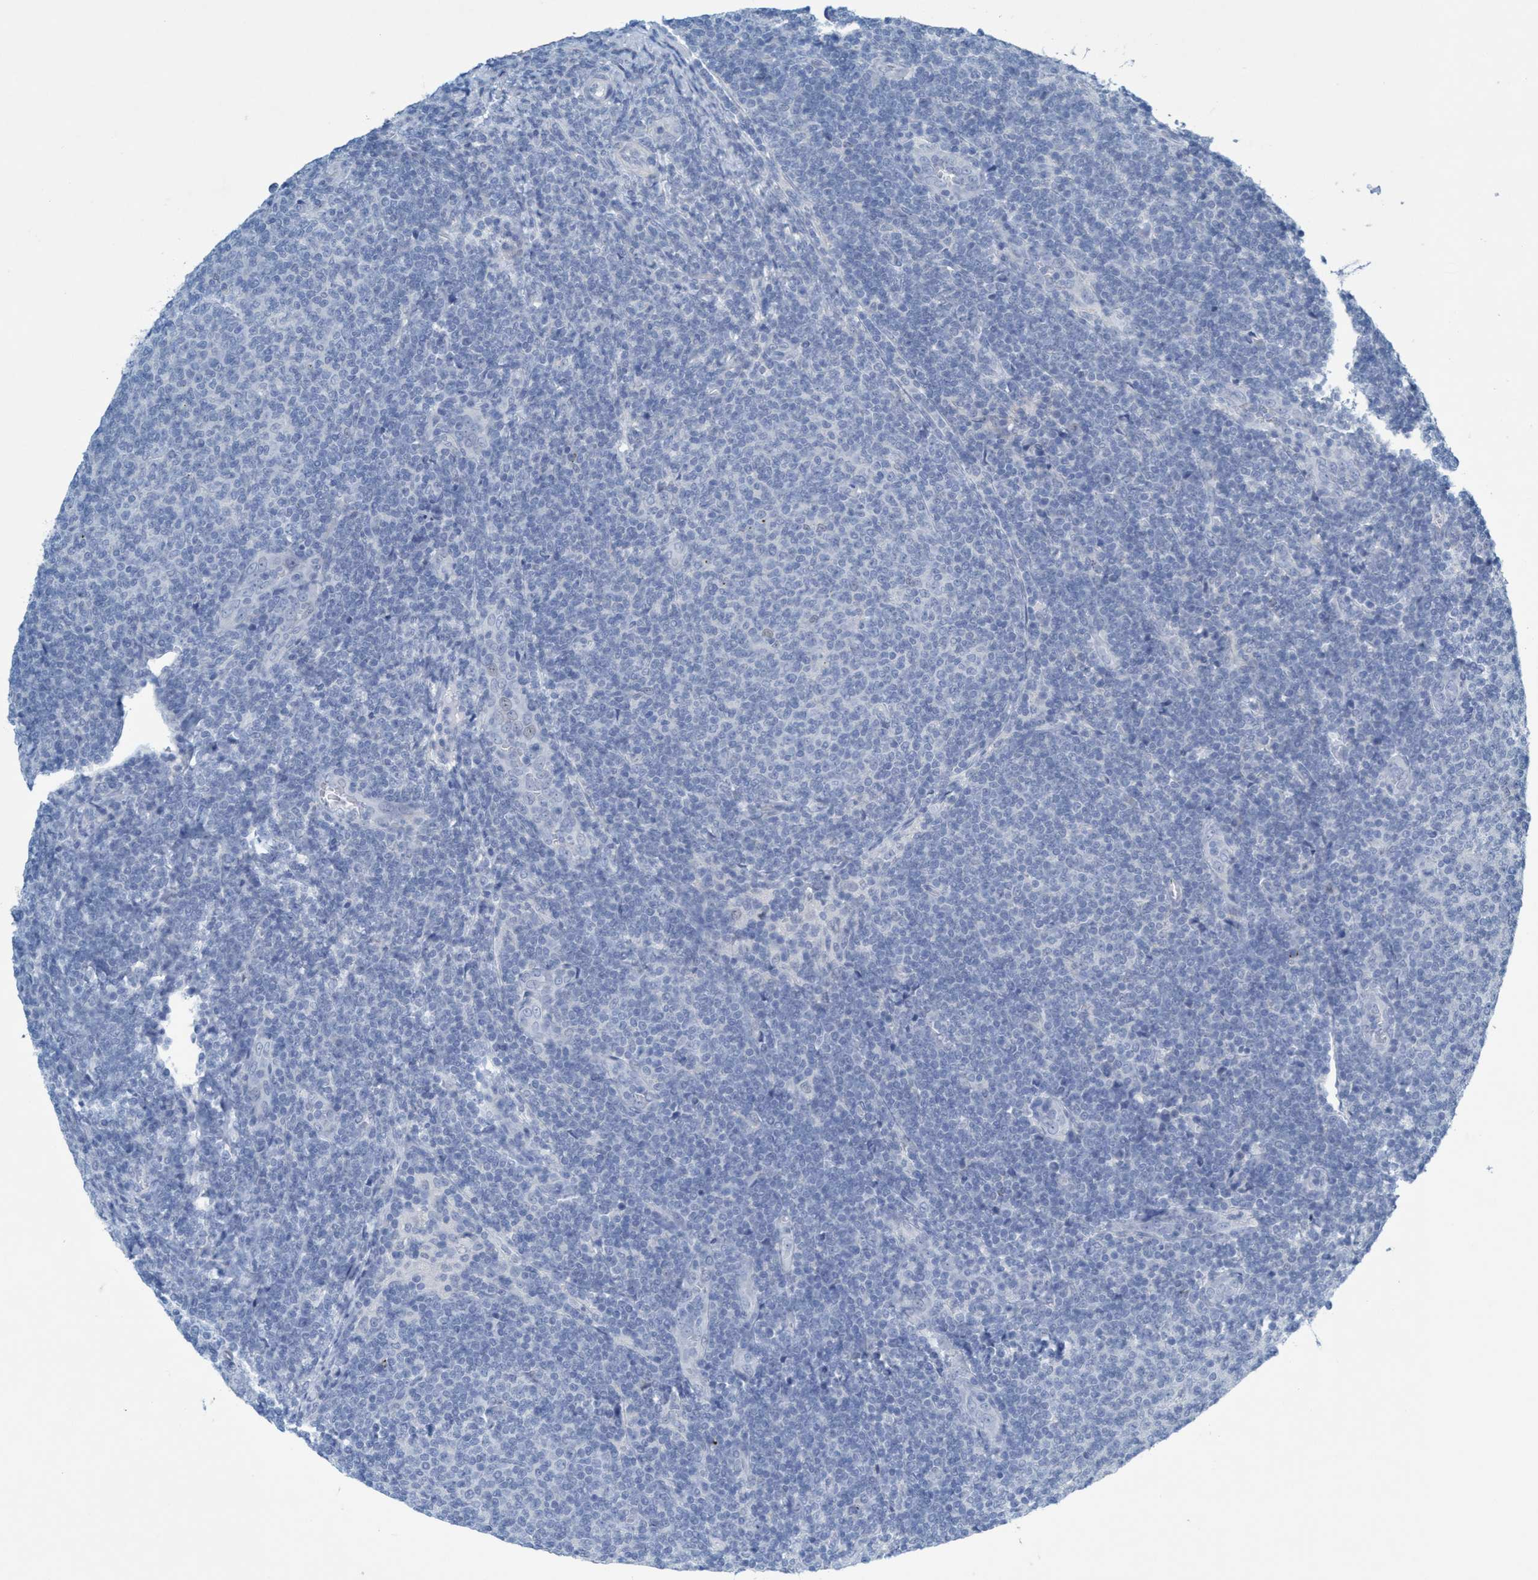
{"staining": {"intensity": "negative", "quantity": "none", "location": "none"}, "tissue": "lymphoma", "cell_type": "Tumor cells", "image_type": "cancer", "snomed": [{"axis": "morphology", "description": "Malignant lymphoma, non-Hodgkin's type, Low grade"}, {"axis": "topography", "description": "Lymph node"}], "caption": "IHC image of human malignant lymphoma, non-Hodgkin's type (low-grade) stained for a protein (brown), which shows no expression in tumor cells.", "gene": "RNF208", "patient": {"sex": "male", "age": 66}}